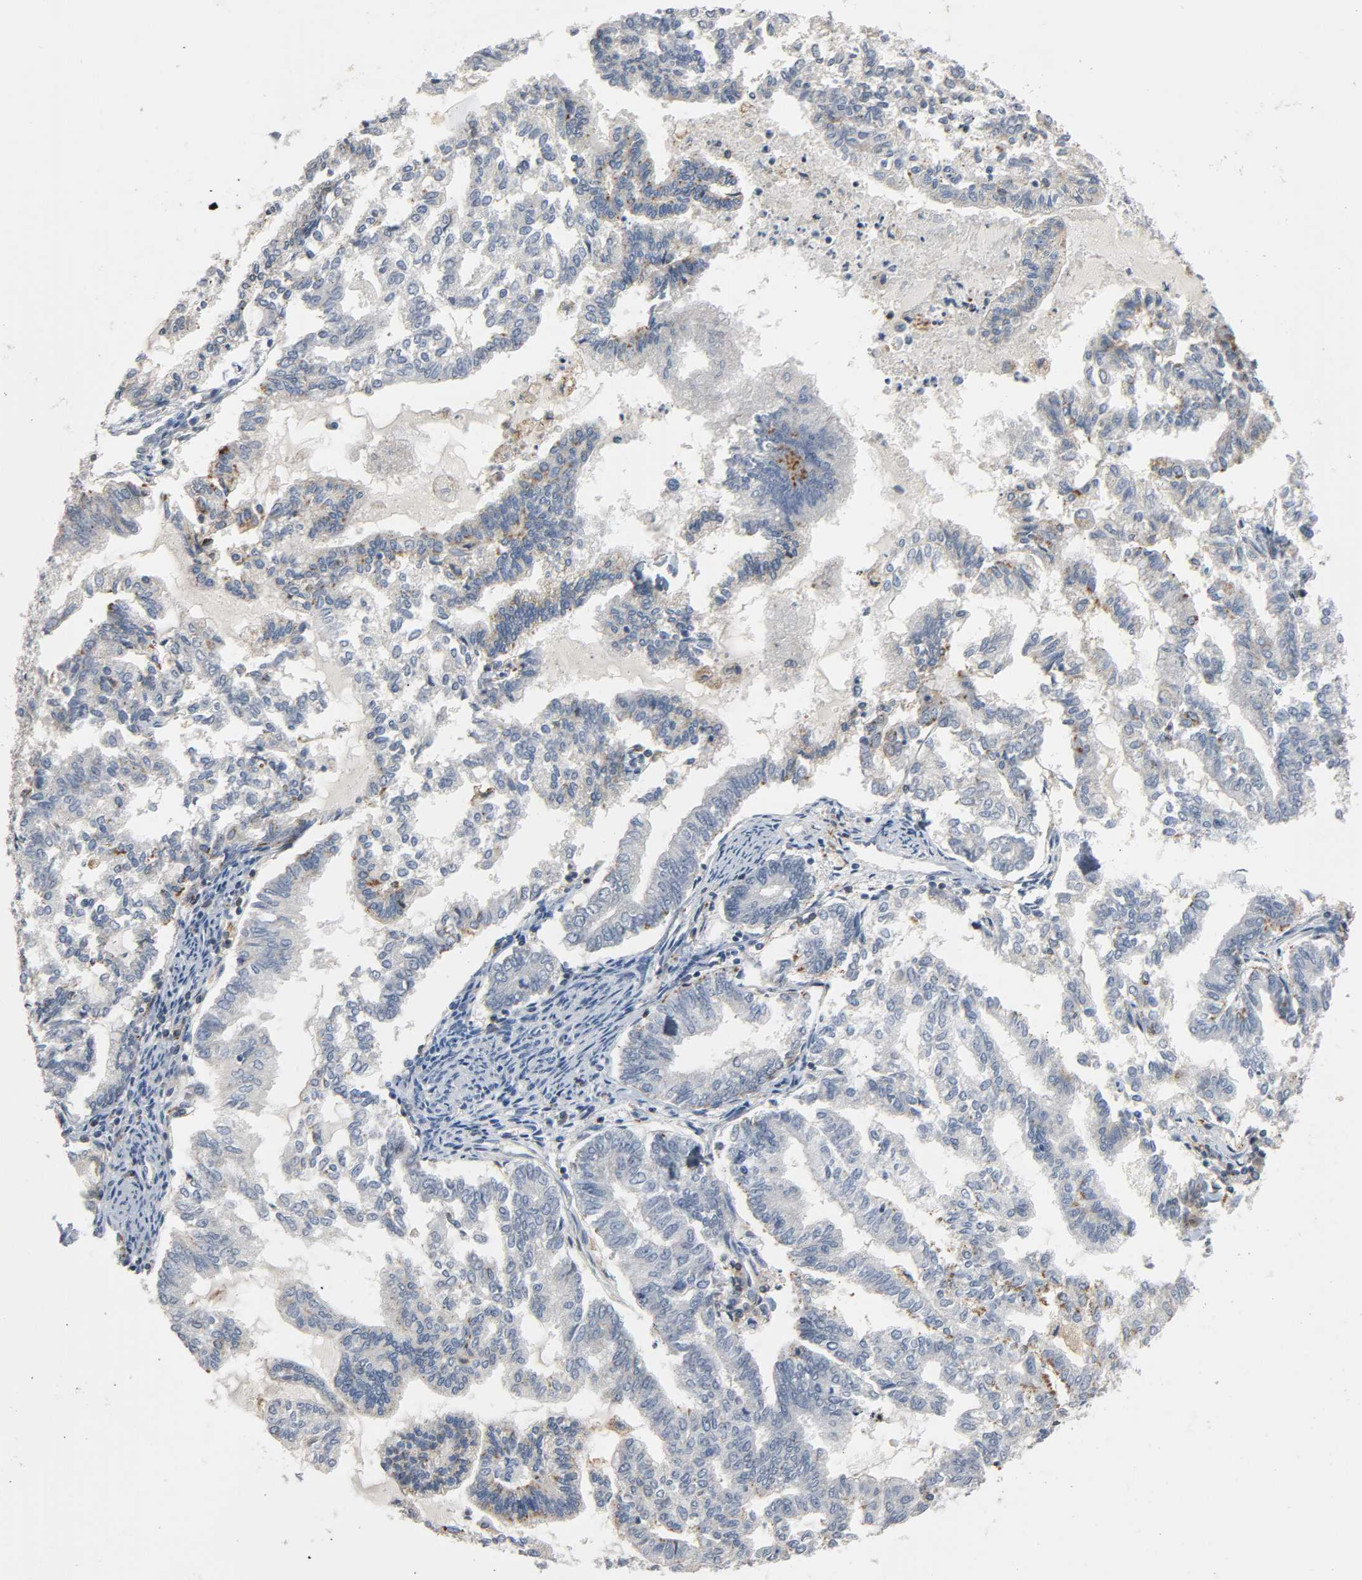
{"staining": {"intensity": "weak", "quantity": "<25%", "location": "cytoplasmic/membranous"}, "tissue": "endometrial cancer", "cell_type": "Tumor cells", "image_type": "cancer", "snomed": [{"axis": "morphology", "description": "Adenocarcinoma, NOS"}, {"axis": "topography", "description": "Endometrium"}], "caption": "Immunohistochemical staining of endometrial adenocarcinoma reveals no significant expression in tumor cells.", "gene": "CD4", "patient": {"sex": "female", "age": 79}}